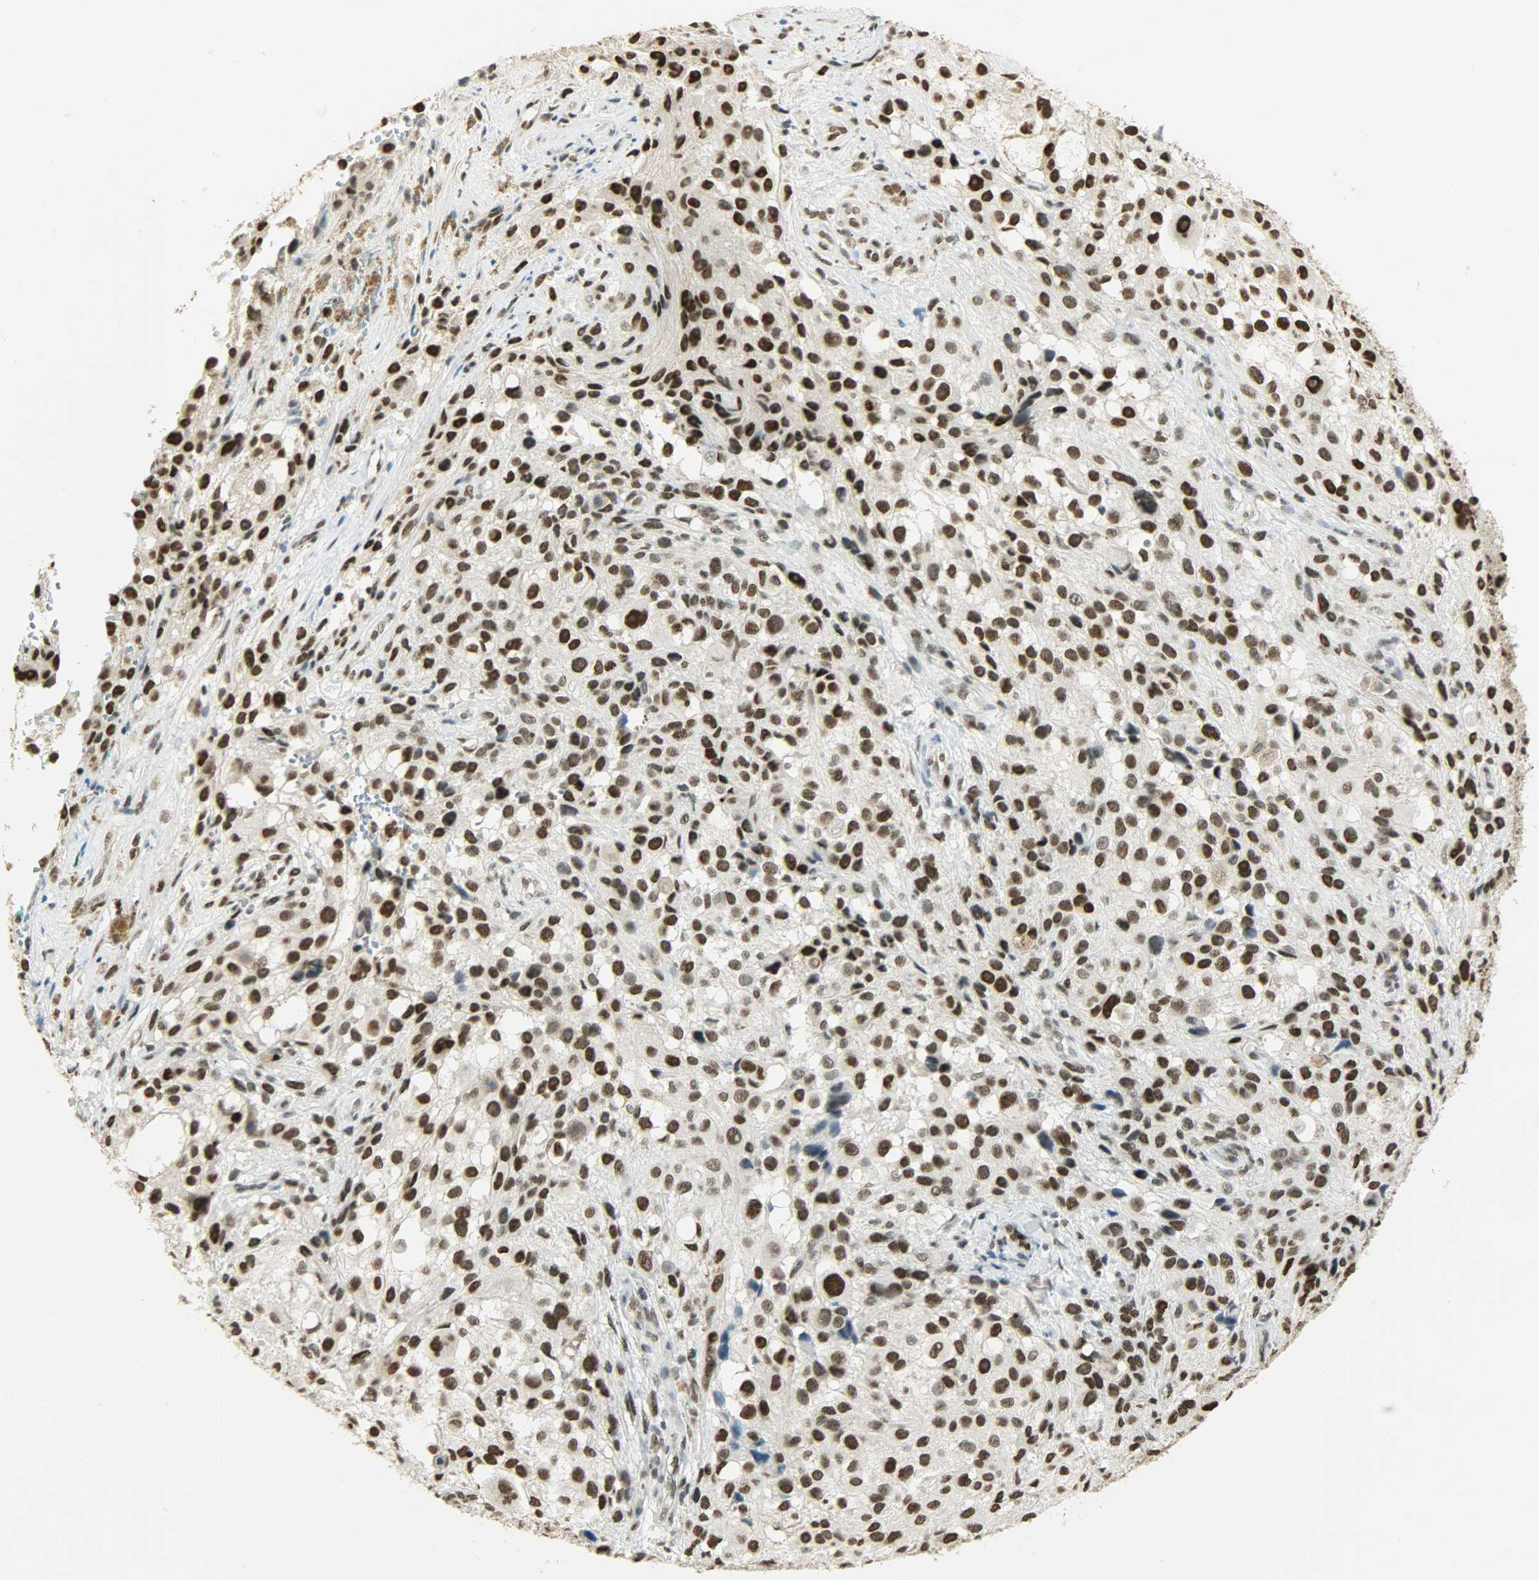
{"staining": {"intensity": "strong", "quantity": ">75%", "location": "nuclear"}, "tissue": "melanoma", "cell_type": "Tumor cells", "image_type": "cancer", "snomed": [{"axis": "morphology", "description": "Necrosis, NOS"}, {"axis": "morphology", "description": "Malignant melanoma, NOS"}, {"axis": "topography", "description": "Skin"}], "caption": "IHC of human malignant melanoma displays high levels of strong nuclear positivity in about >75% of tumor cells. The protein is shown in brown color, while the nuclei are stained blue.", "gene": "MYEF2", "patient": {"sex": "female", "age": 87}}